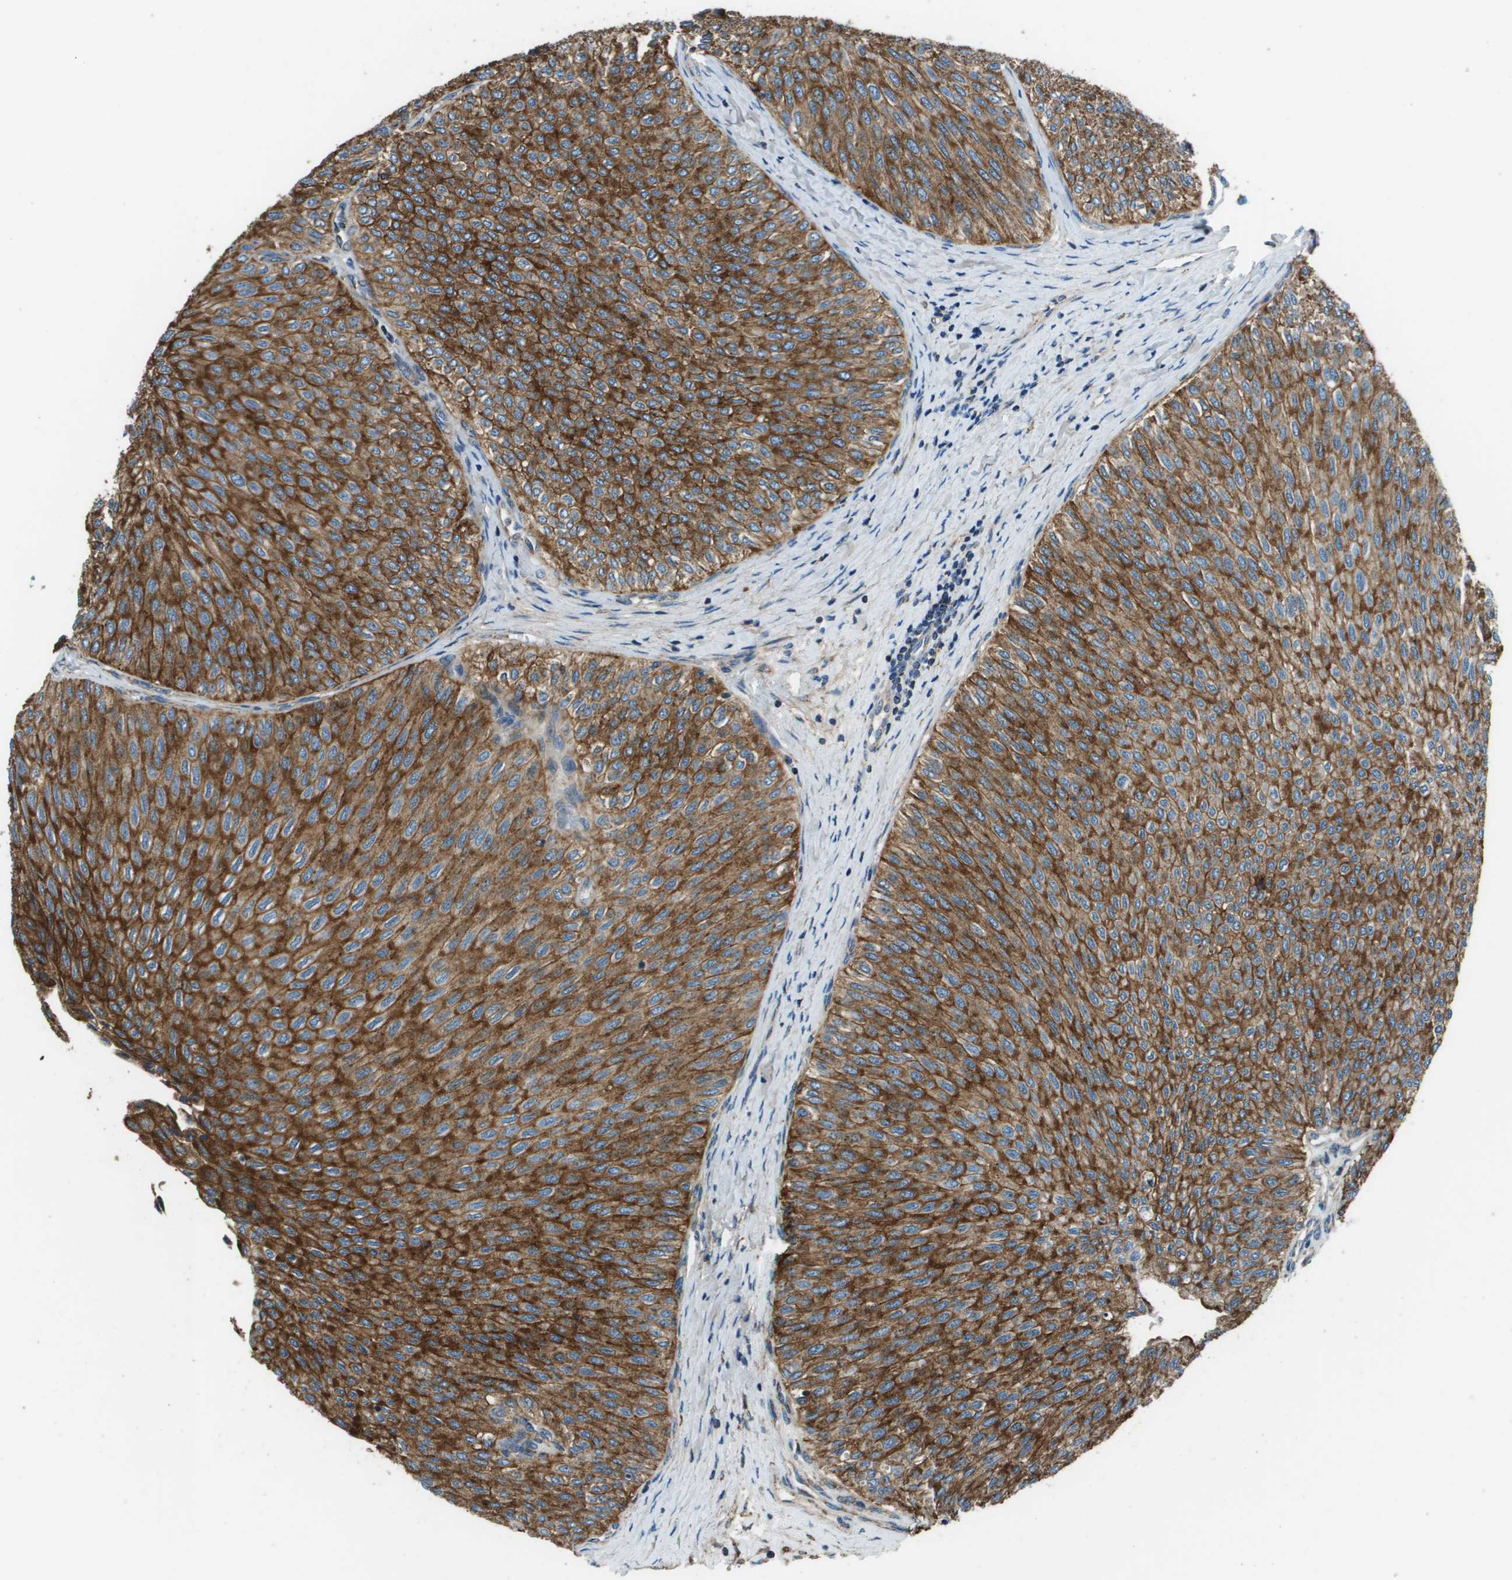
{"staining": {"intensity": "strong", "quantity": ">75%", "location": "cytoplasmic/membranous"}, "tissue": "urothelial cancer", "cell_type": "Tumor cells", "image_type": "cancer", "snomed": [{"axis": "morphology", "description": "Urothelial carcinoma, Low grade"}, {"axis": "topography", "description": "Urinary bladder"}], "caption": "Immunohistochemical staining of low-grade urothelial carcinoma reveals high levels of strong cytoplasmic/membranous protein positivity in approximately >75% of tumor cells.", "gene": "TMEM51", "patient": {"sex": "male", "age": 78}}